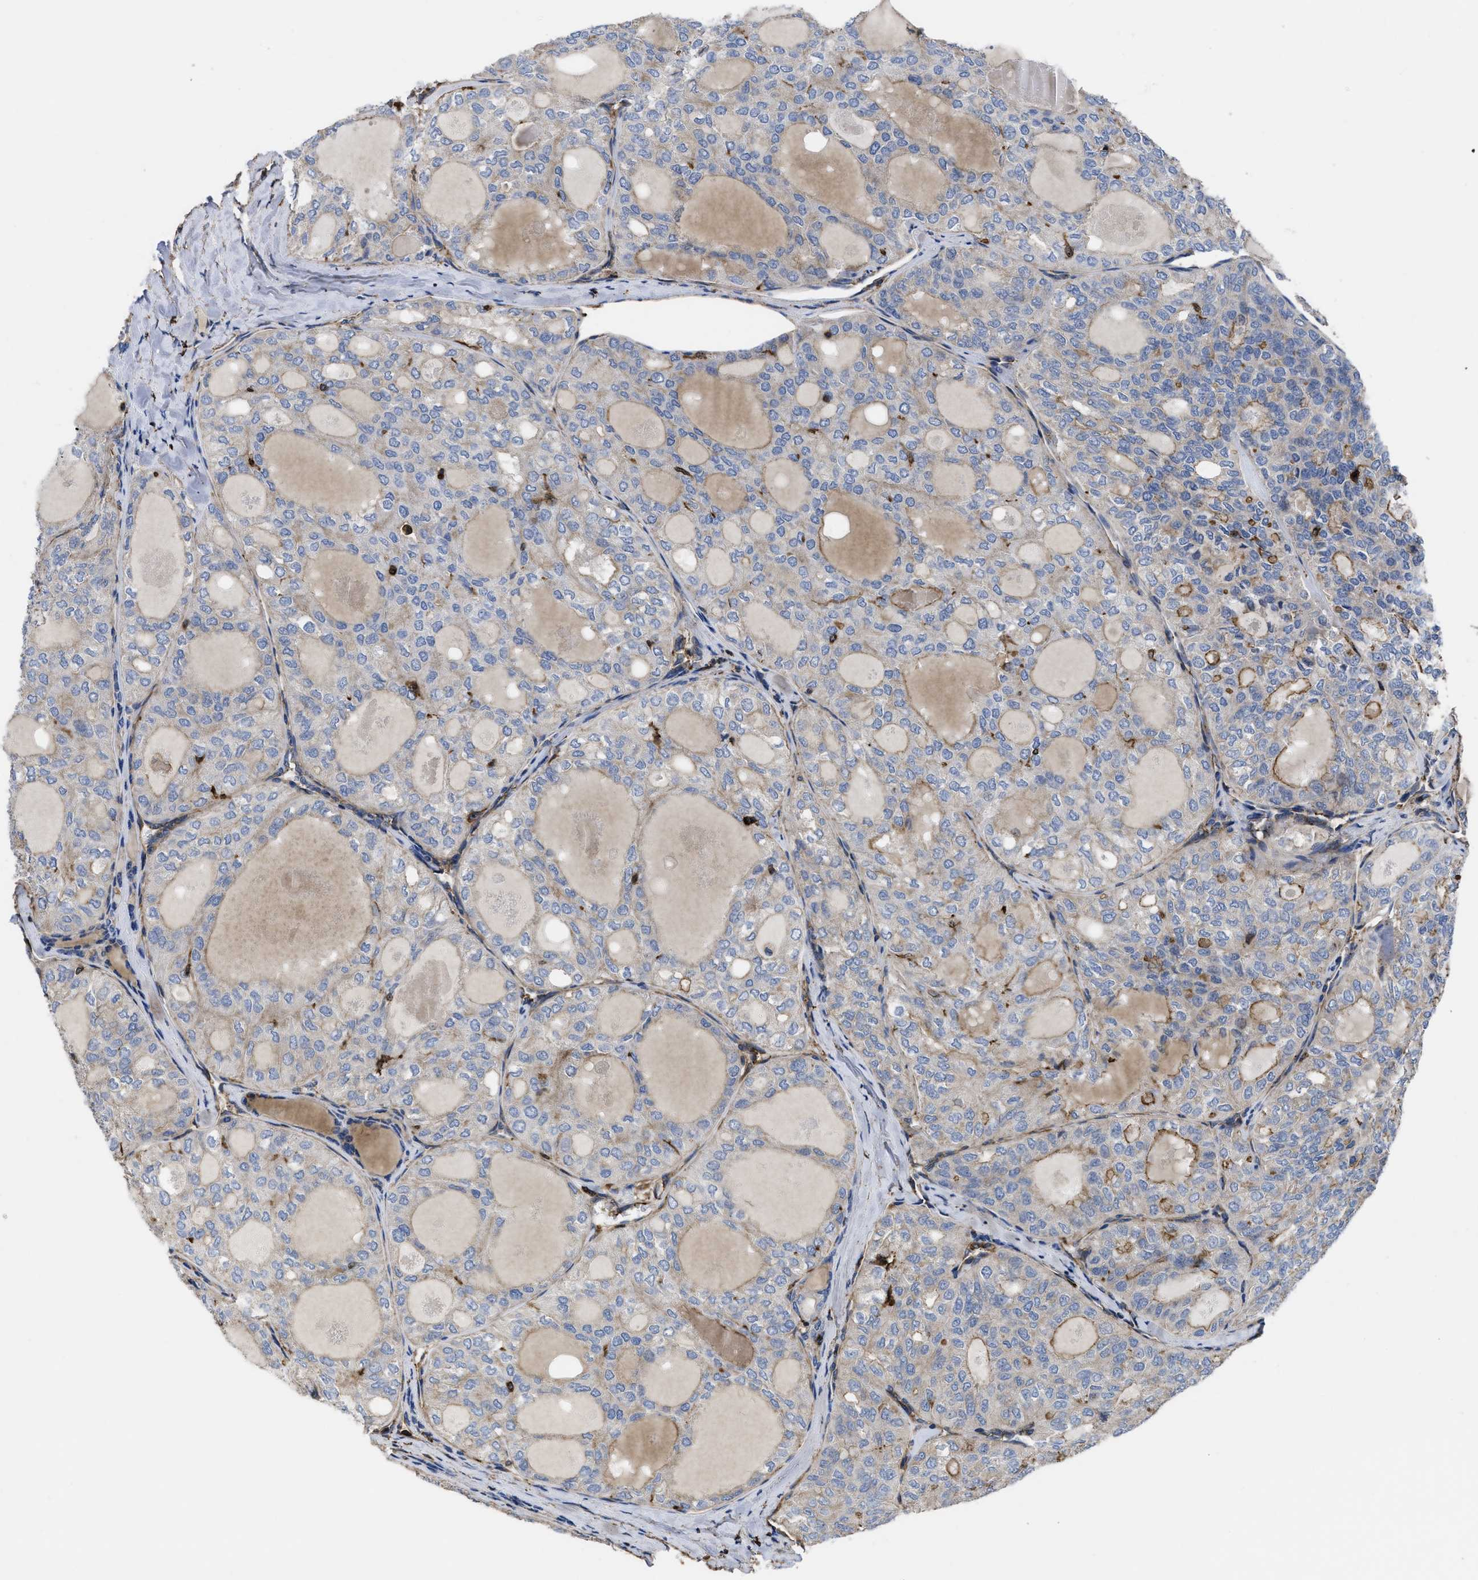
{"staining": {"intensity": "moderate", "quantity": "25%-75%", "location": "cytoplasmic/membranous"}, "tissue": "thyroid cancer", "cell_type": "Tumor cells", "image_type": "cancer", "snomed": [{"axis": "morphology", "description": "Follicular adenoma carcinoma, NOS"}, {"axis": "topography", "description": "Thyroid gland"}], "caption": "Immunohistochemical staining of follicular adenoma carcinoma (thyroid) displays medium levels of moderate cytoplasmic/membranous staining in approximately 25%-75% of tumor cells.", "gene": "SCUBE2", "patient": {"sex": "male", "age": 75}}